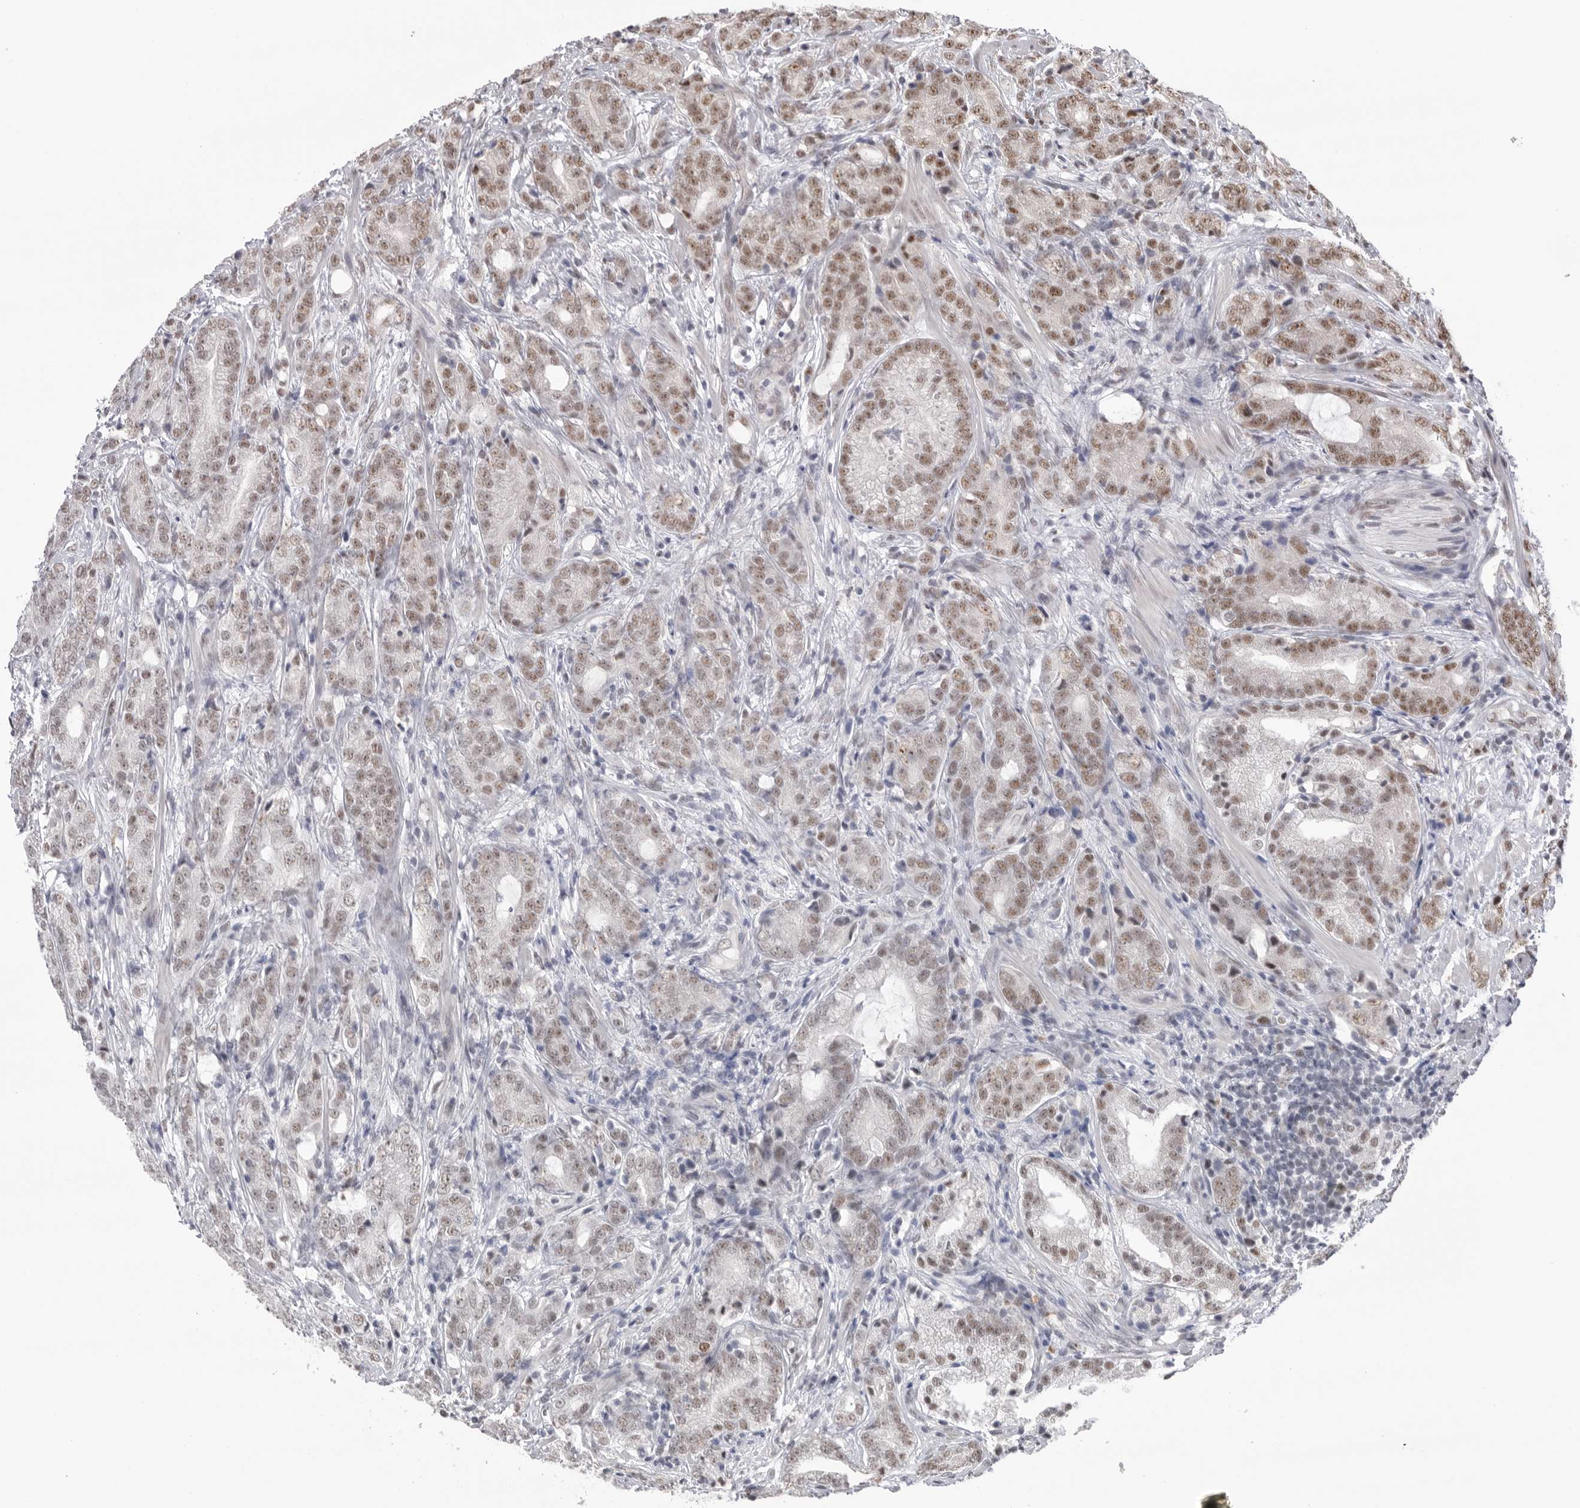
{"staining": {"intensity": "moderate", "quantity": ">75%", "location": "nuclear"}, "tissue": "prostate cancer", "cell_type": "Tumor cells", "image_type": "cancer", "snomed": [{"axis": "morphology", "description": "Adenocarcinoma, High grade"}, {"axis": "topography", "description": "Prostate"}], "caption": "This photomicrograph demonstrates immunohistochemistry (IHC) staining of human prostate cancer, with medium moderate nuclear staining in approximately >75% of tumor cells.", "gene": "BCLAF3", "patient": {"sex": "male", "age": 57}}